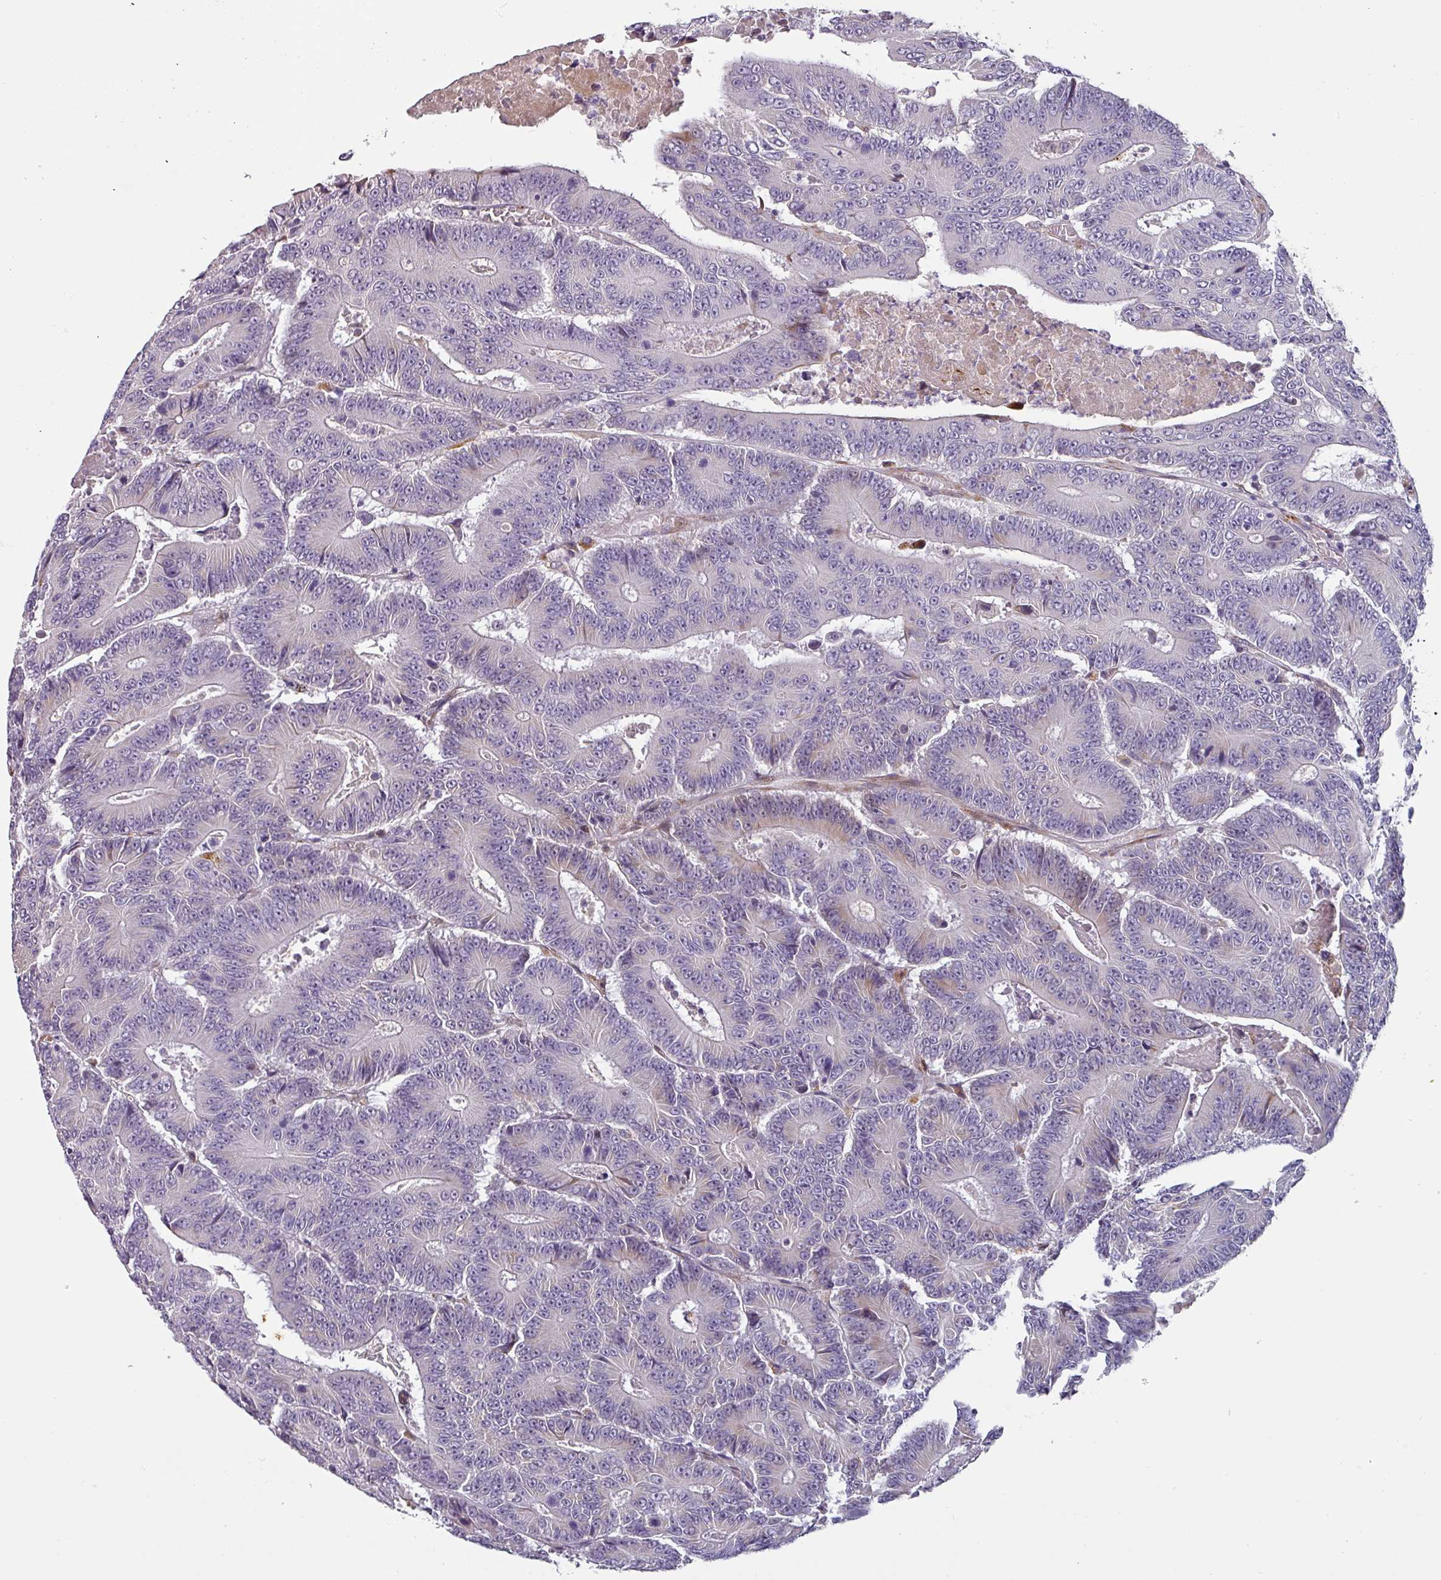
{"staining": {"intensity": "negative", "quantity": "none", "location": "none"}, "tissue": "colorectal cancer", "cell_type": "Tumor cells", "image_type": "cancer", "snomed": [{"axis": "morphology", "description": "Adenocarcinoma, NOS"}, {"axis": "topography", "description": "Colon"}], "caption": "Tumor cells show no significant protein staining in colorectal adenocarcinoma.", "gene": "KLHL3", "patient": {"sex": "male", "age": 83}}